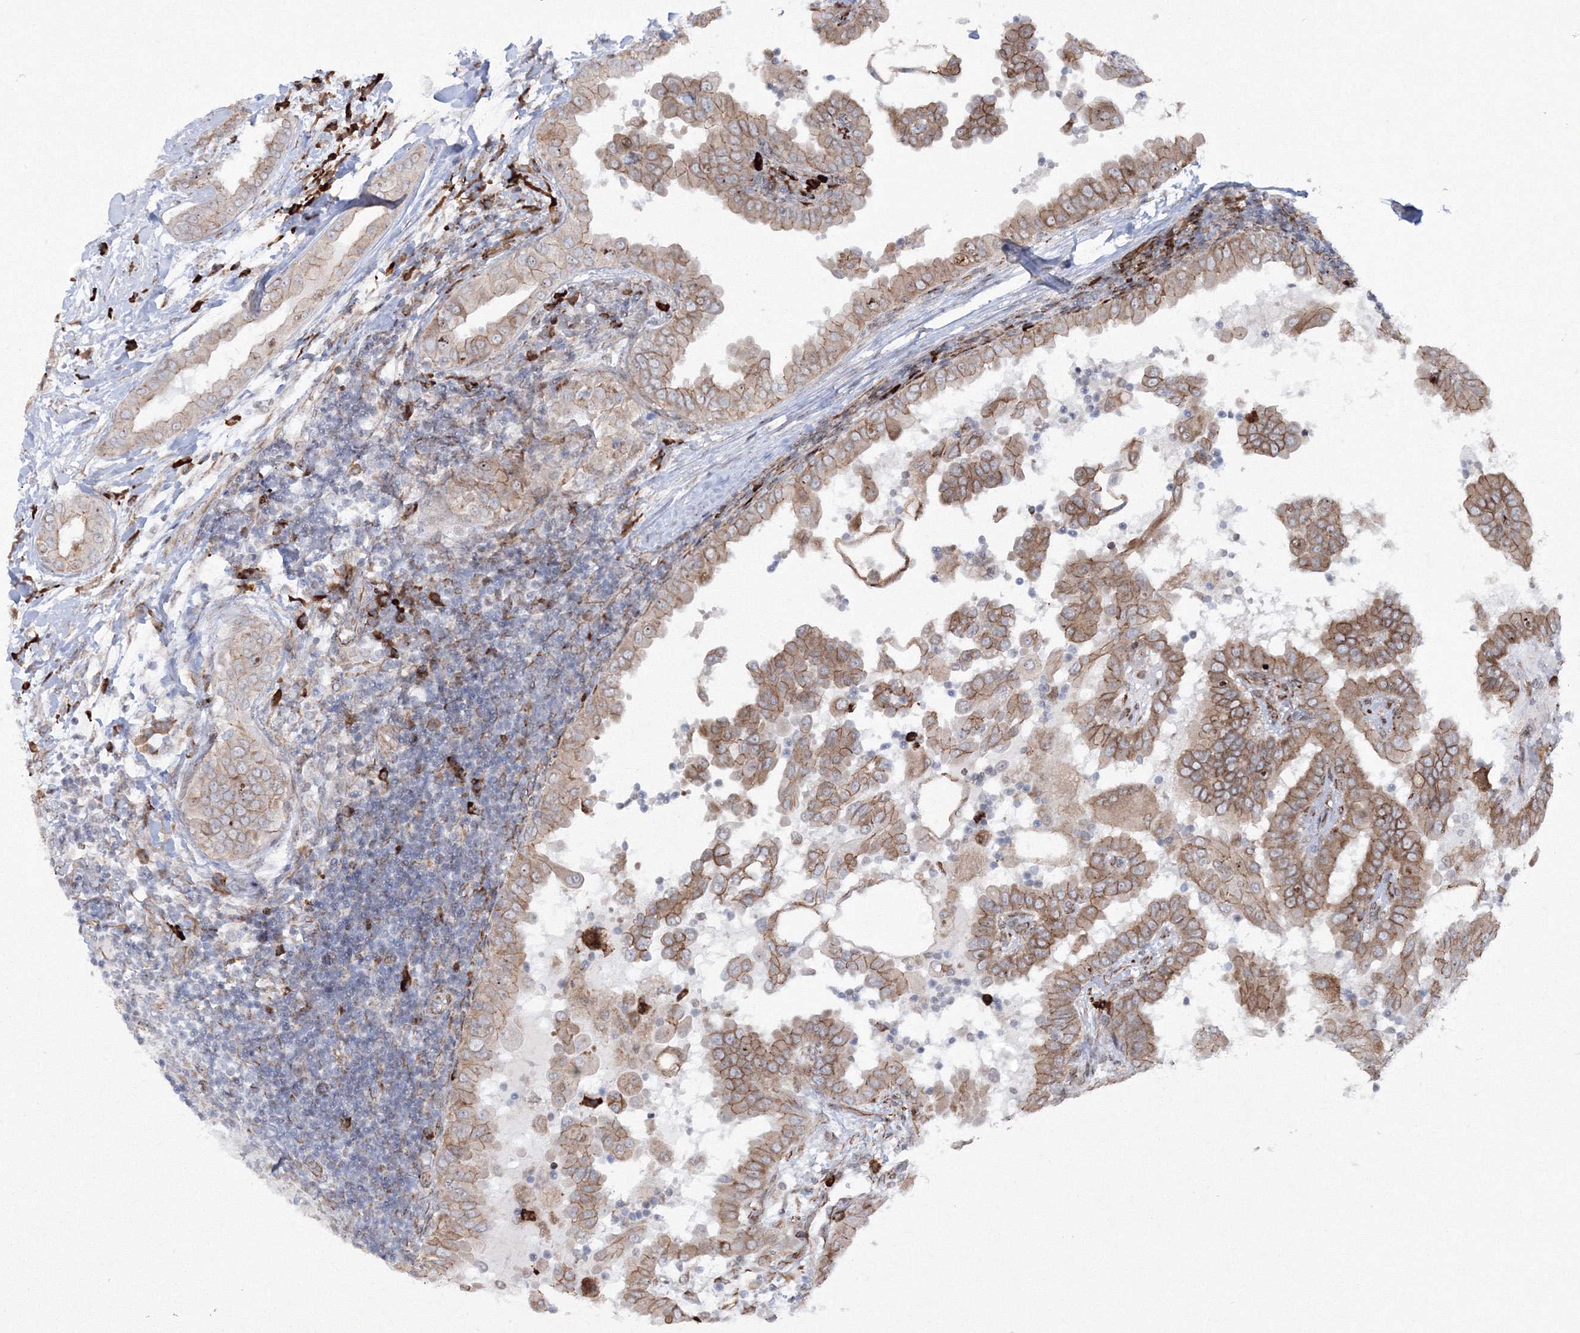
{"staining": {"intensity": "moderate", "quantity": ">75%", "location": "cytoplasmic/membranous"}, "tissue": "thyroid cancer", "cell_type": "Tumor cells", "image_type": "cancer", "snomed": [{"axis": "morphology", "description": "Papillary adenocarcinoma, NOS"}, {"axis": "topography", "description": "Thyroid gland"}], "caption": "A brown stain labels moderate cytoplasmic/membranous staining of a protein in thyroid cancer (papillary adenocarcinoma) tumor cells. (DAB IHC, brown staining for protein, blue staining for nuclei).", "gene": "EFCAB12", "patient": {"sex": "male", "age": 33}}